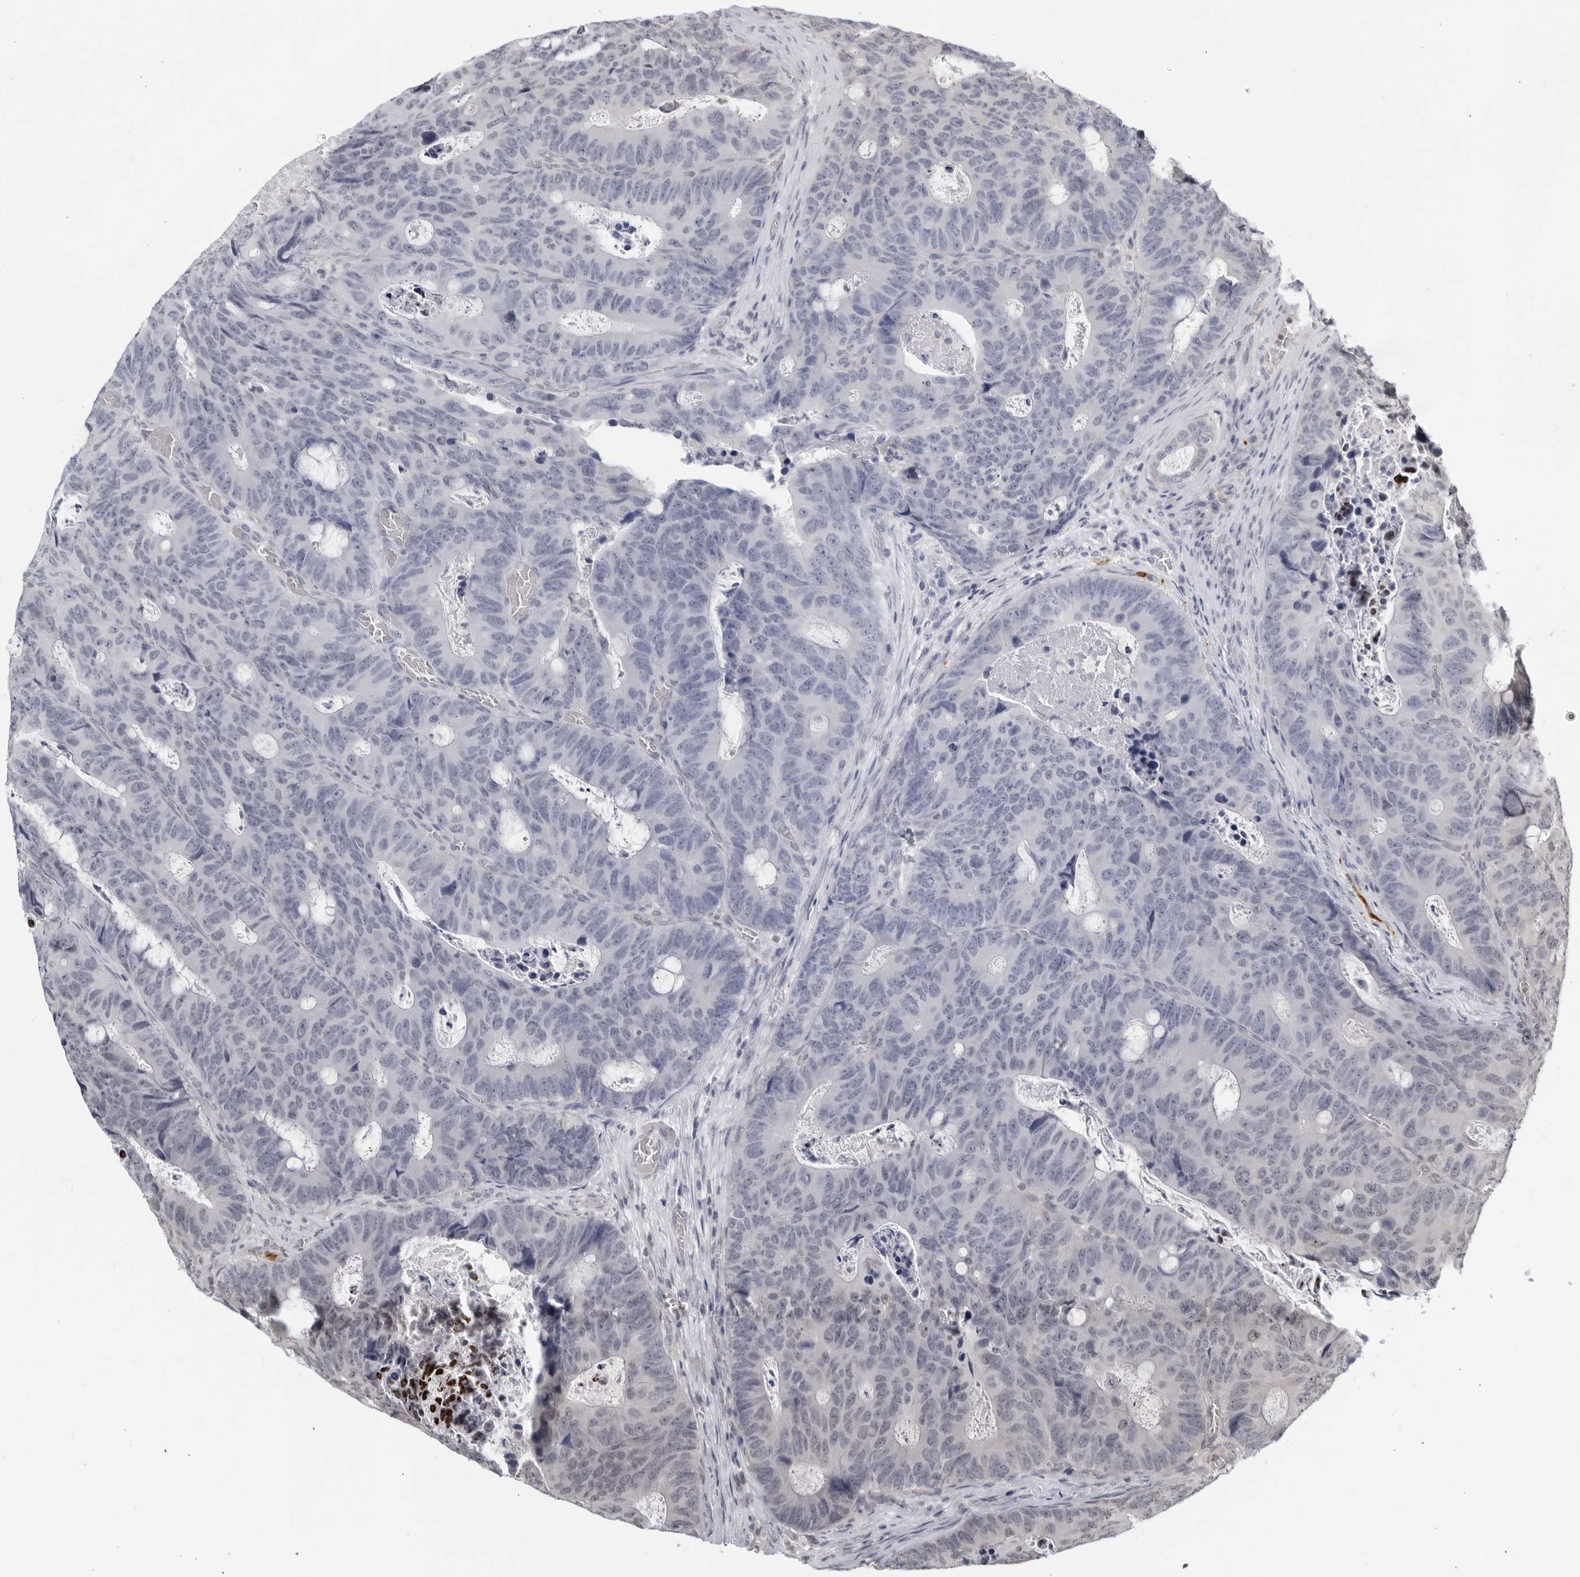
{"staining": {"intensity": "weak", "quantity": "<25%", "location": "nuclear"}, "tissue": "colorectal cancer", "cell_type": "Tumor cells", "image_type": "cancer", "snomed": [{"axis": "morphology", "description": "Adenocarcinoma, NOS"}, {"axis": "topography", "description": "Colon"}], "caption": "A micrograph of human colorectal cancer is negative for staining in tumor cells.", "gene": "CC2D1B", "patient": {"sex": "male", "age": 87}}